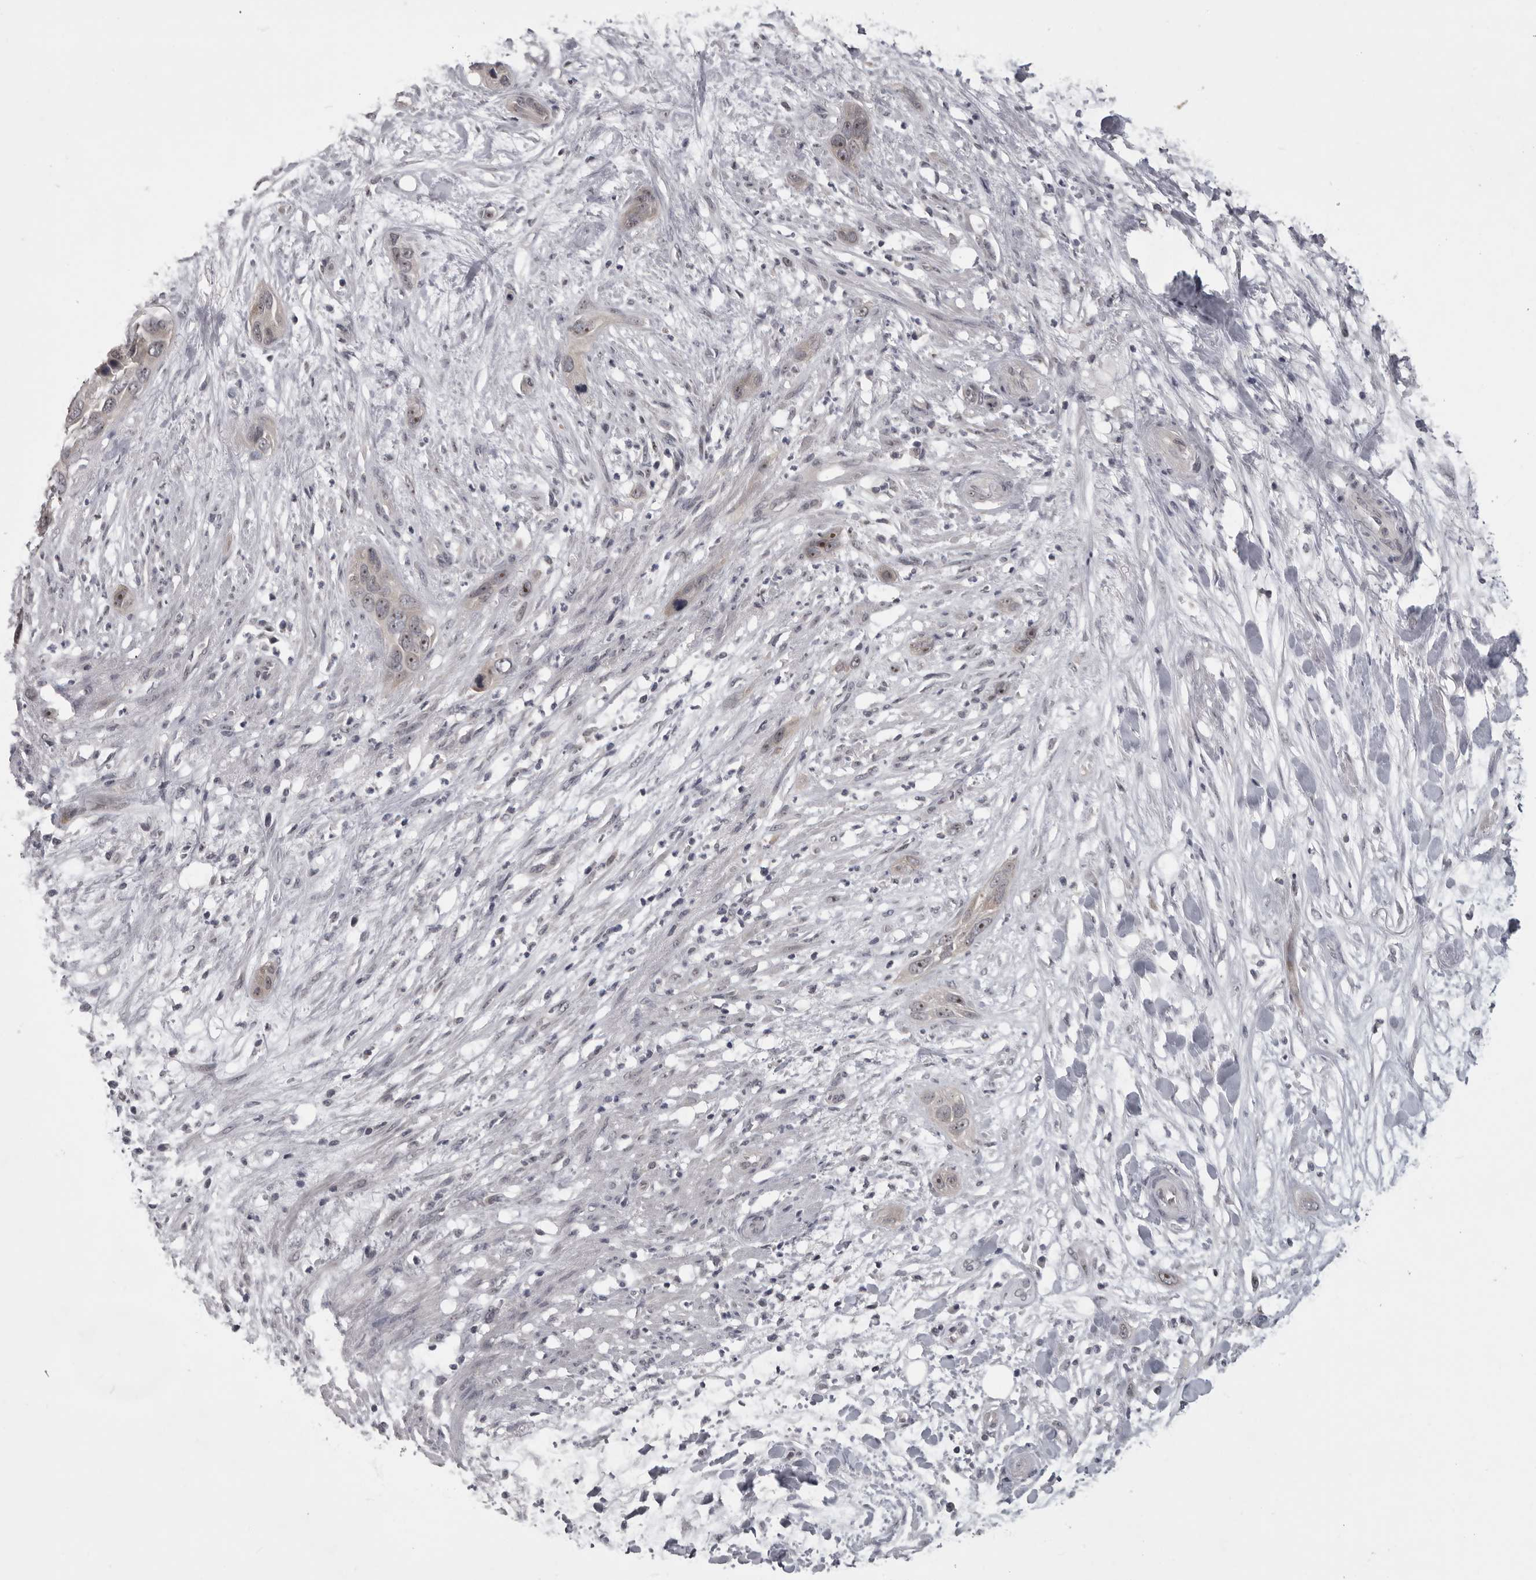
{"staining": {"intensity": "negative", "quantity": "none", "location": "none"}, "tissue": "pancreatic cancer", "cell_type": "Tumor cells", "image_type": "cancer", "snomed": [{"axis": "morphology", "description": "Adenocarcinoma, NOS"}, {"axis": "topography", "description": "Pancreas"}], "caption": "Immunohistochemistry of pancreatic cancer (adenocarcinoma) demonstrates no positivity in tumor cells.", "gene": "MRTO4", "patient": {"sex": "female", "age": 60}}